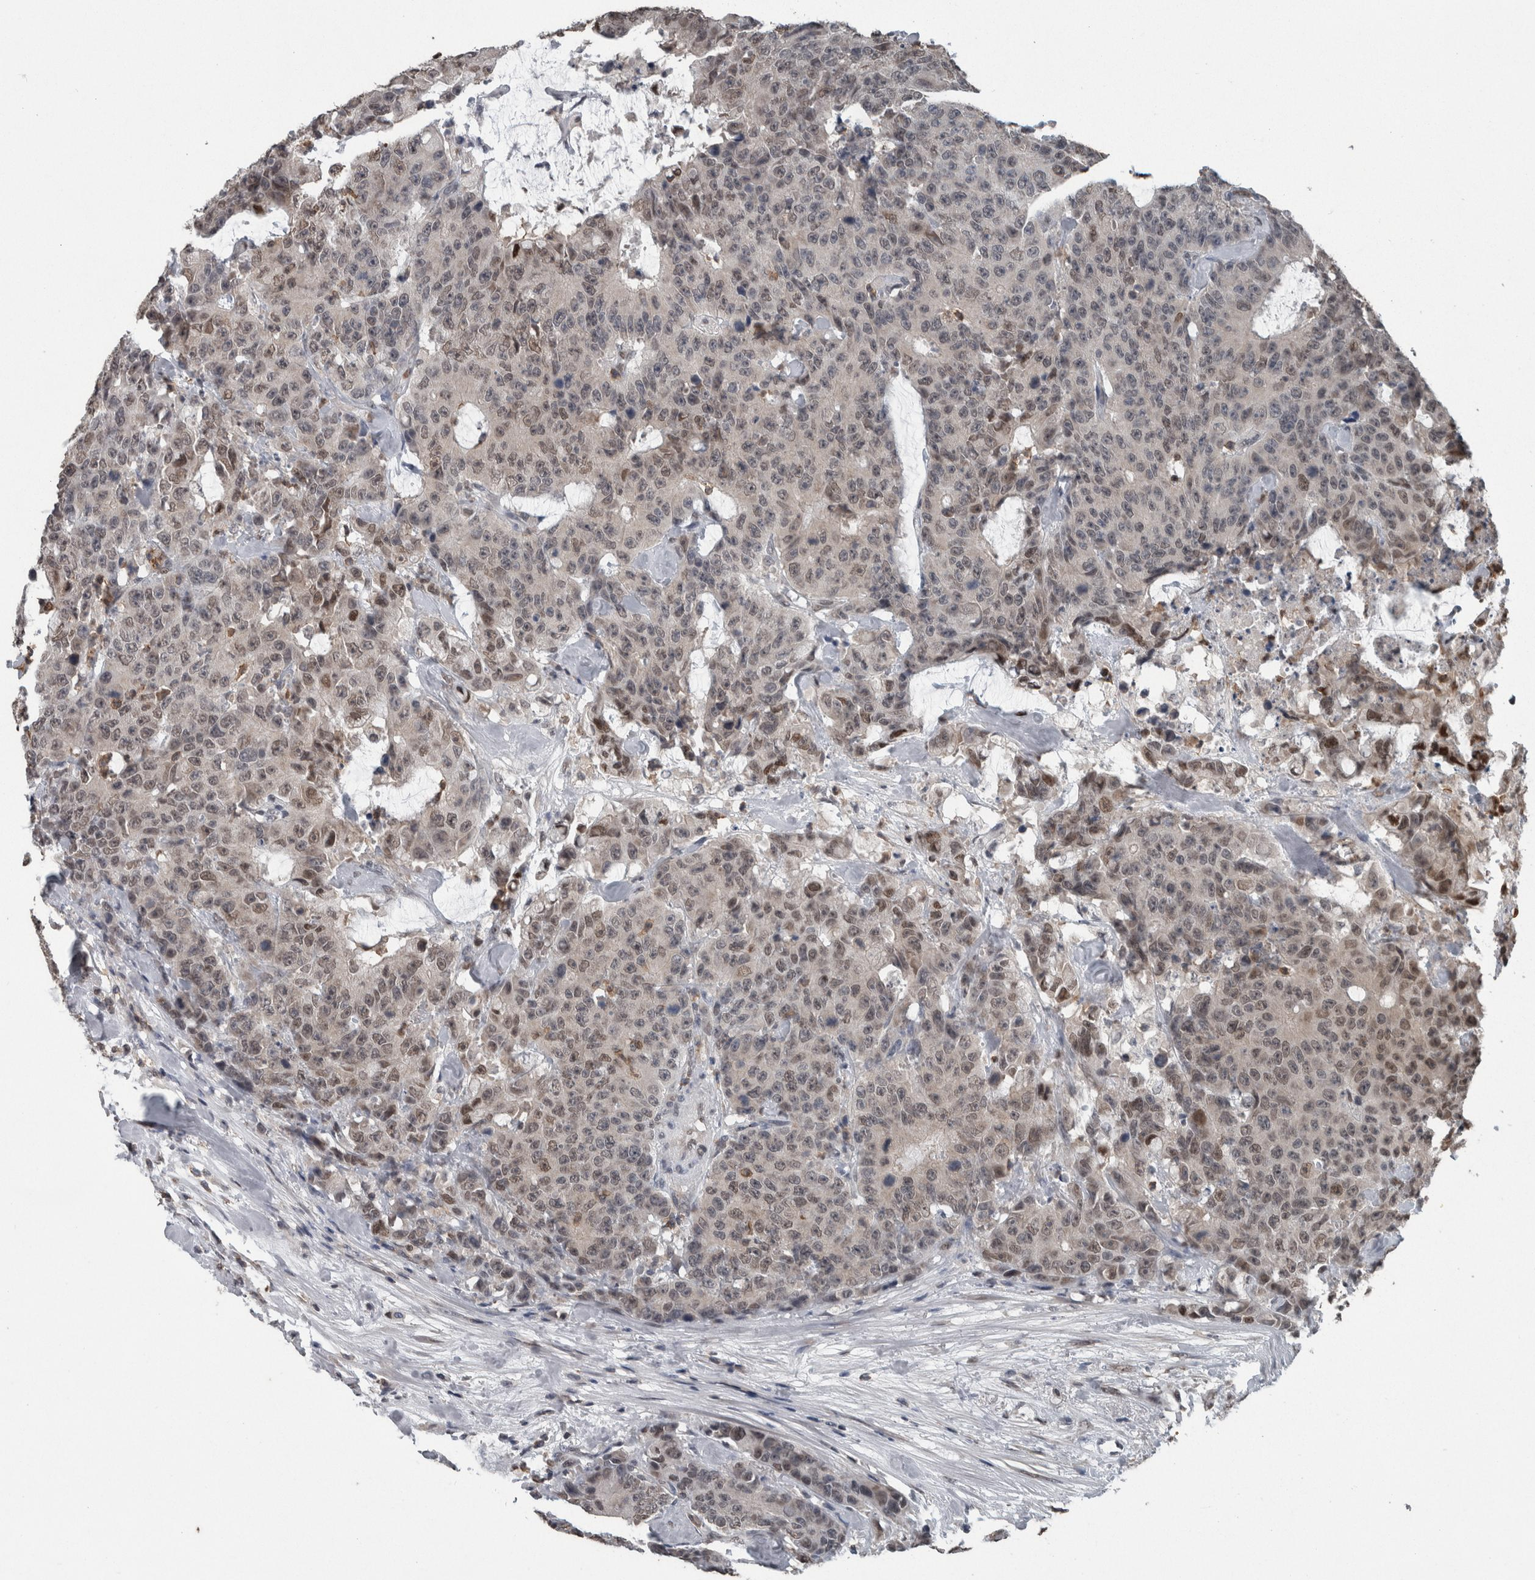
{"staining": {"intensity": "weak", "quantity": ">75%", "location": "nuclear"}, "tissue": "colorectal cancer", "cell_type": "Tumor cells", "image_type": "cancer", "snomed": [{"axis": "morphology", "description": "Adenocarcinoma, NOS"}, {"axis": "topography", "description": "Colon"}], "caption": "Tumor cells reveal low levels of weak nuclear expression in about >75% of cells in colorectal cancer (adenocarcinoma). (Stains: DAB in brown, nuclei in blue, Microscopy: brightfield microscopy at high magnification).", "gene": "MAFF", "patient": {"sex": "female", "age": 86}}